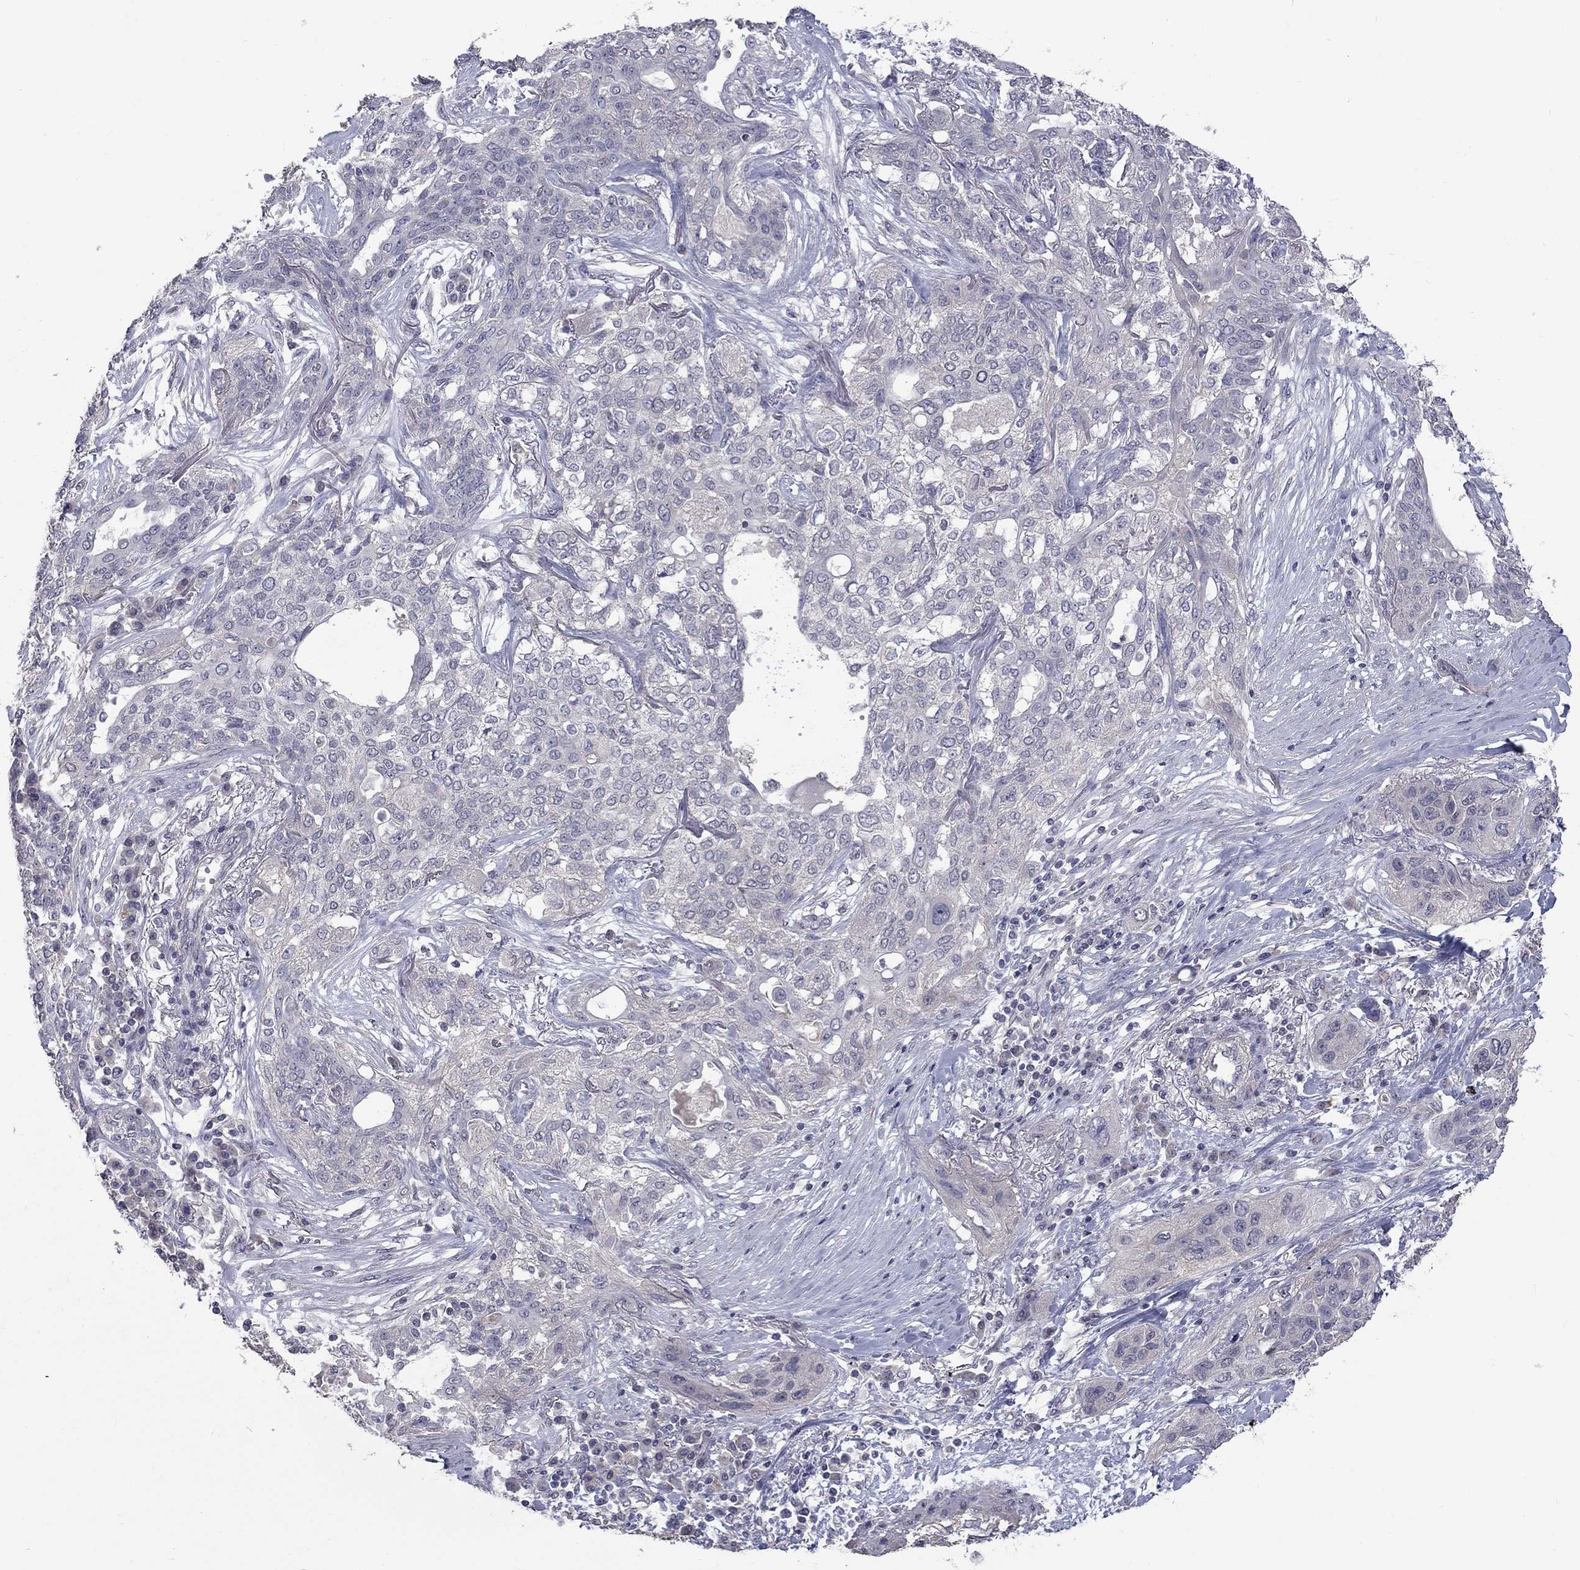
{"staining": {"intensity": "negative", "quantity": "none", "location": "none"}, "tissue": "lung cancer", "cell_type": "Tumor cells", "image_type": "cancer", "snomed": [{"axis": "morphology", "description": "Squamous cell carcinoma, NOS"}, {"axis": "topography", "description": "Lung"}], "caption": "Immunohistochemical staining of lung cancer (squamous cell carcinoma) reveals no significant staining in tumor cells.", "gene": "SLC39A14", "patient": {"sex": "female", "age": 70}}